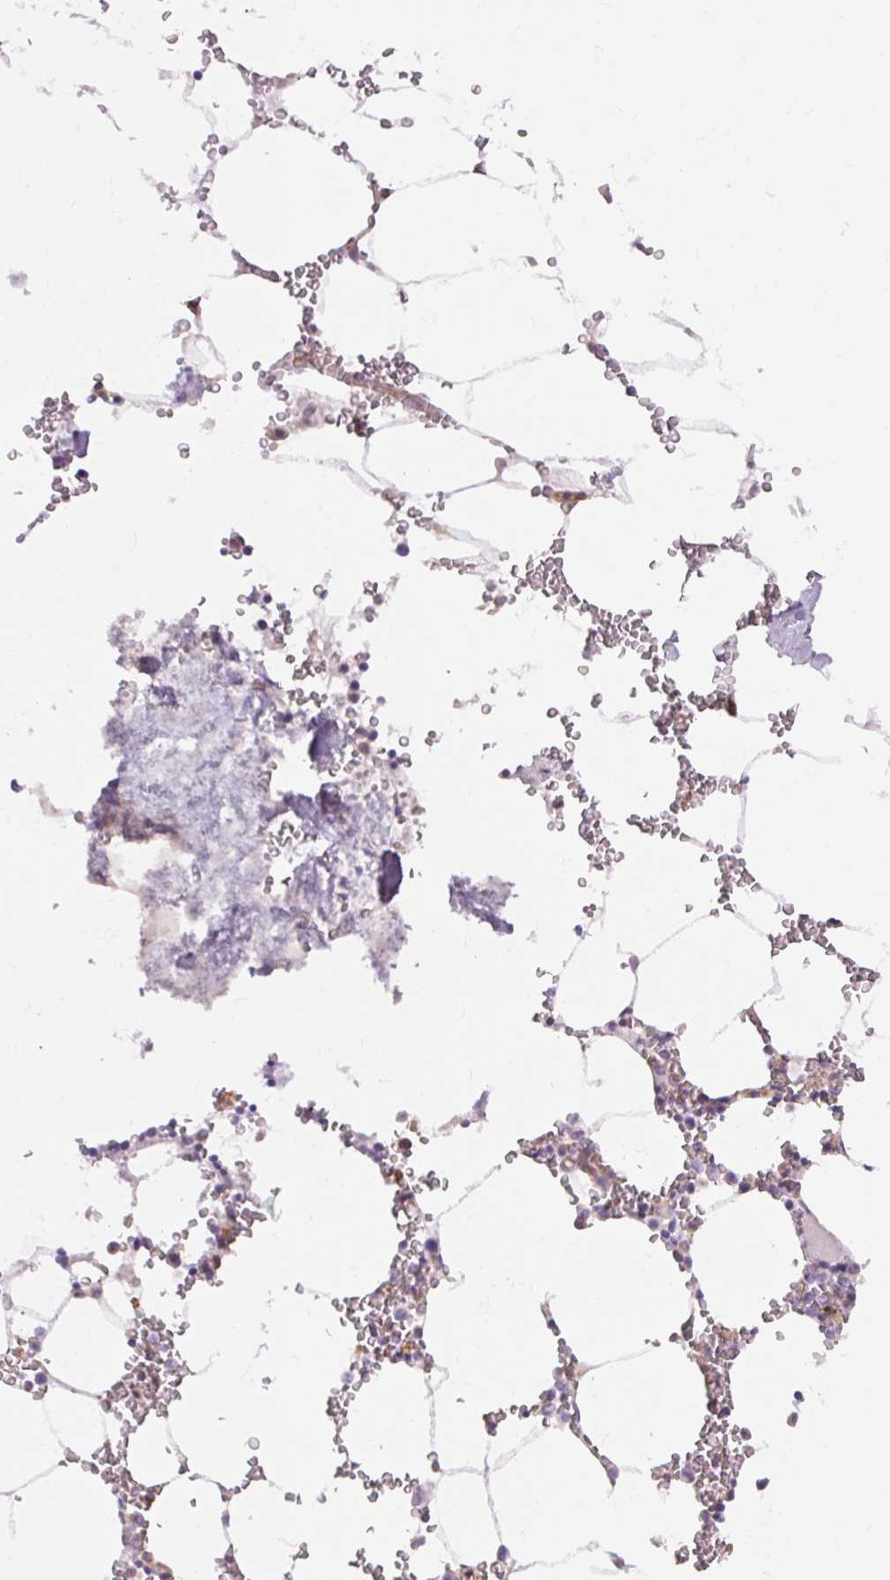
{"staining": {"intensity": "weak", "quantity": "<25%", "location": "cytoplasmic/membranous"}, "tissue": "bone marrow", "cell_type": "Hematopoietic cells", "image_type": "normal", "snomed": [{"axis": "morphology", "description": "Normal tissue, NOS"}, {"axis": "topography", "description": "Bone marrow"}], "caption": "Hematopoietic cells show no significant positivity in benign bone marrow.", "gene": "TM6SF1", "patient": {"sex": "male", "age": 54}}